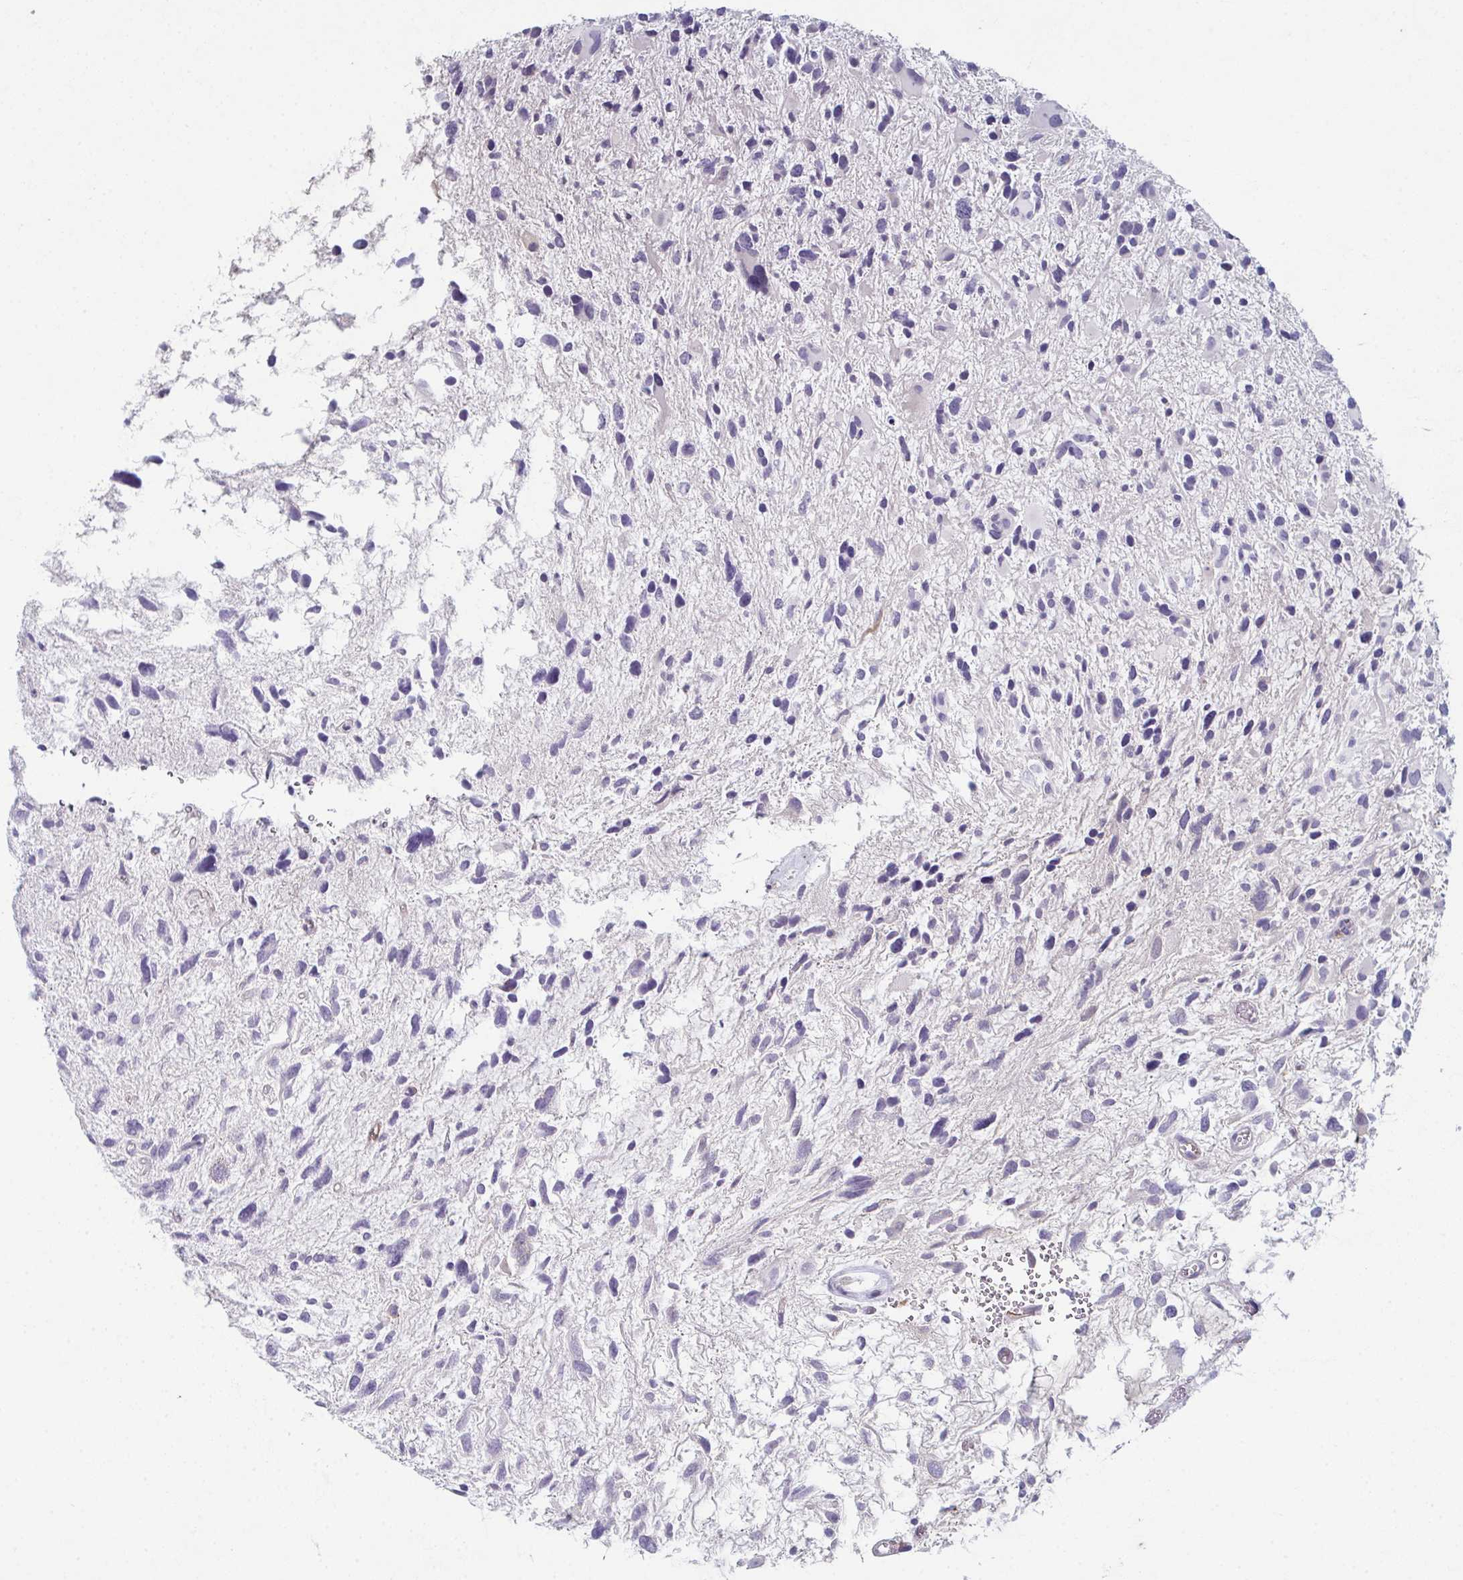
{"staining": {"intensity": "negative", "quantity": "none", "location": "none"}, "tissue": "glioma", "cell_type": "Tumor cells", "image_type": "cancer", "snomed": [{"axis": "morphology", "description": "Glioma, malignant, High grade"}, {"axis": "topography", "description": "Brain"}], "caption": "The image reveals no significant expression in tumor cells of malignant glioma (high-grade). Nuclei are stained in blue.", "gene": "ADAM21", "patient": {"sex": "female", "age": 11}}